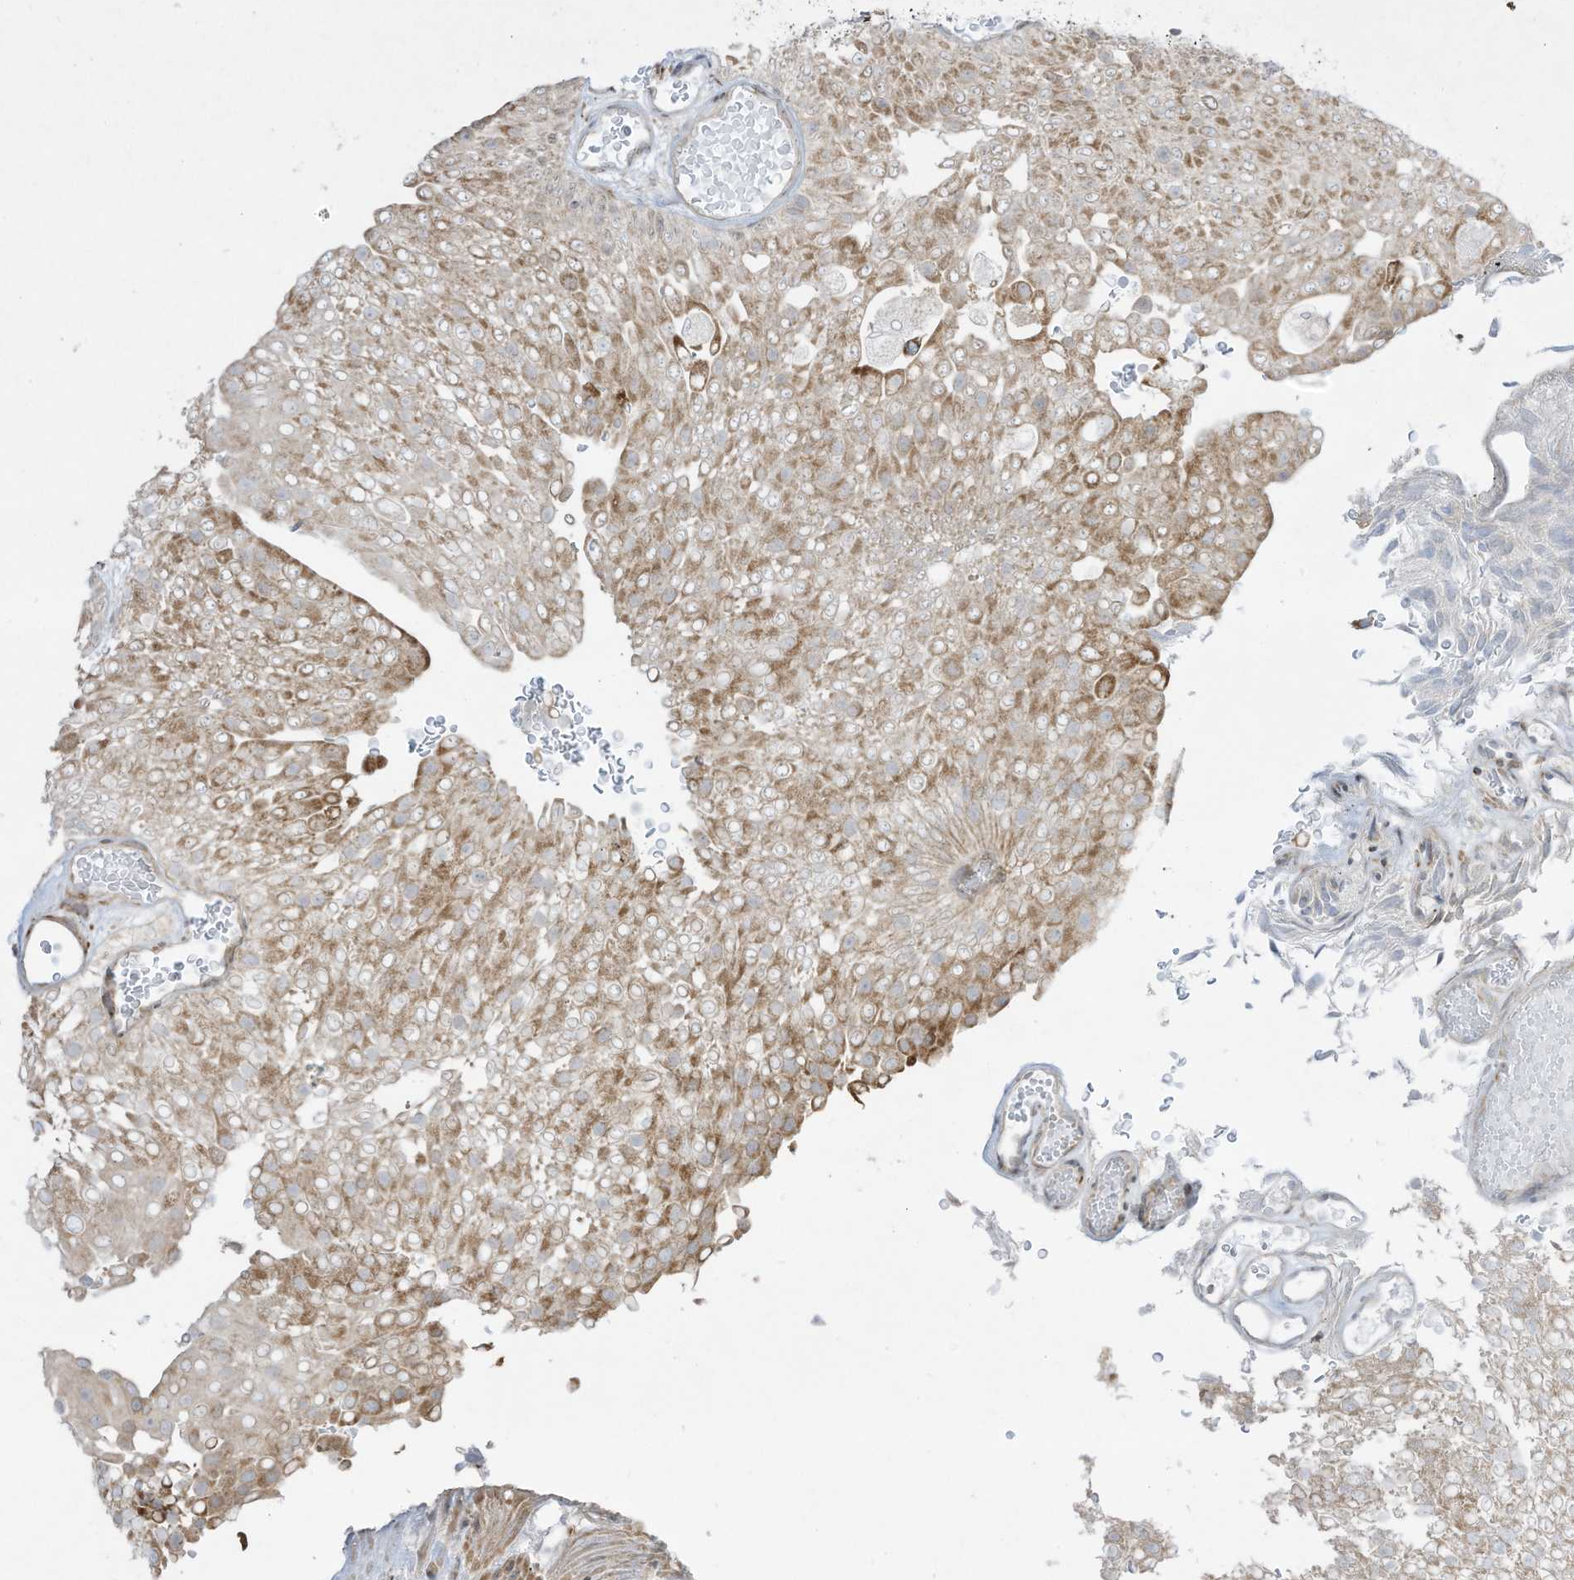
{"staining": {"intensity": "moderate", "quantity": "25%-75%", "location": "cytoplasmic/membranous"}, "tissue": "urothelial cancer", "cell_type": "Tumor cells", "image_type": "cancer", "snomed": [{"axis": "morphology", "description": "Urothelial carcinoma, Low grade"}, {"axis": "topography", "description": "Urinary bladder"}], "caption": "There is medium levels of moderate cytoplasmic/membranous expression in tumor cells of urothelial cancer, as demonstrated by immunohistochemical staining (brown color).", "gene": "PTK6", "patient": {"sex": "male", "age": 78}}